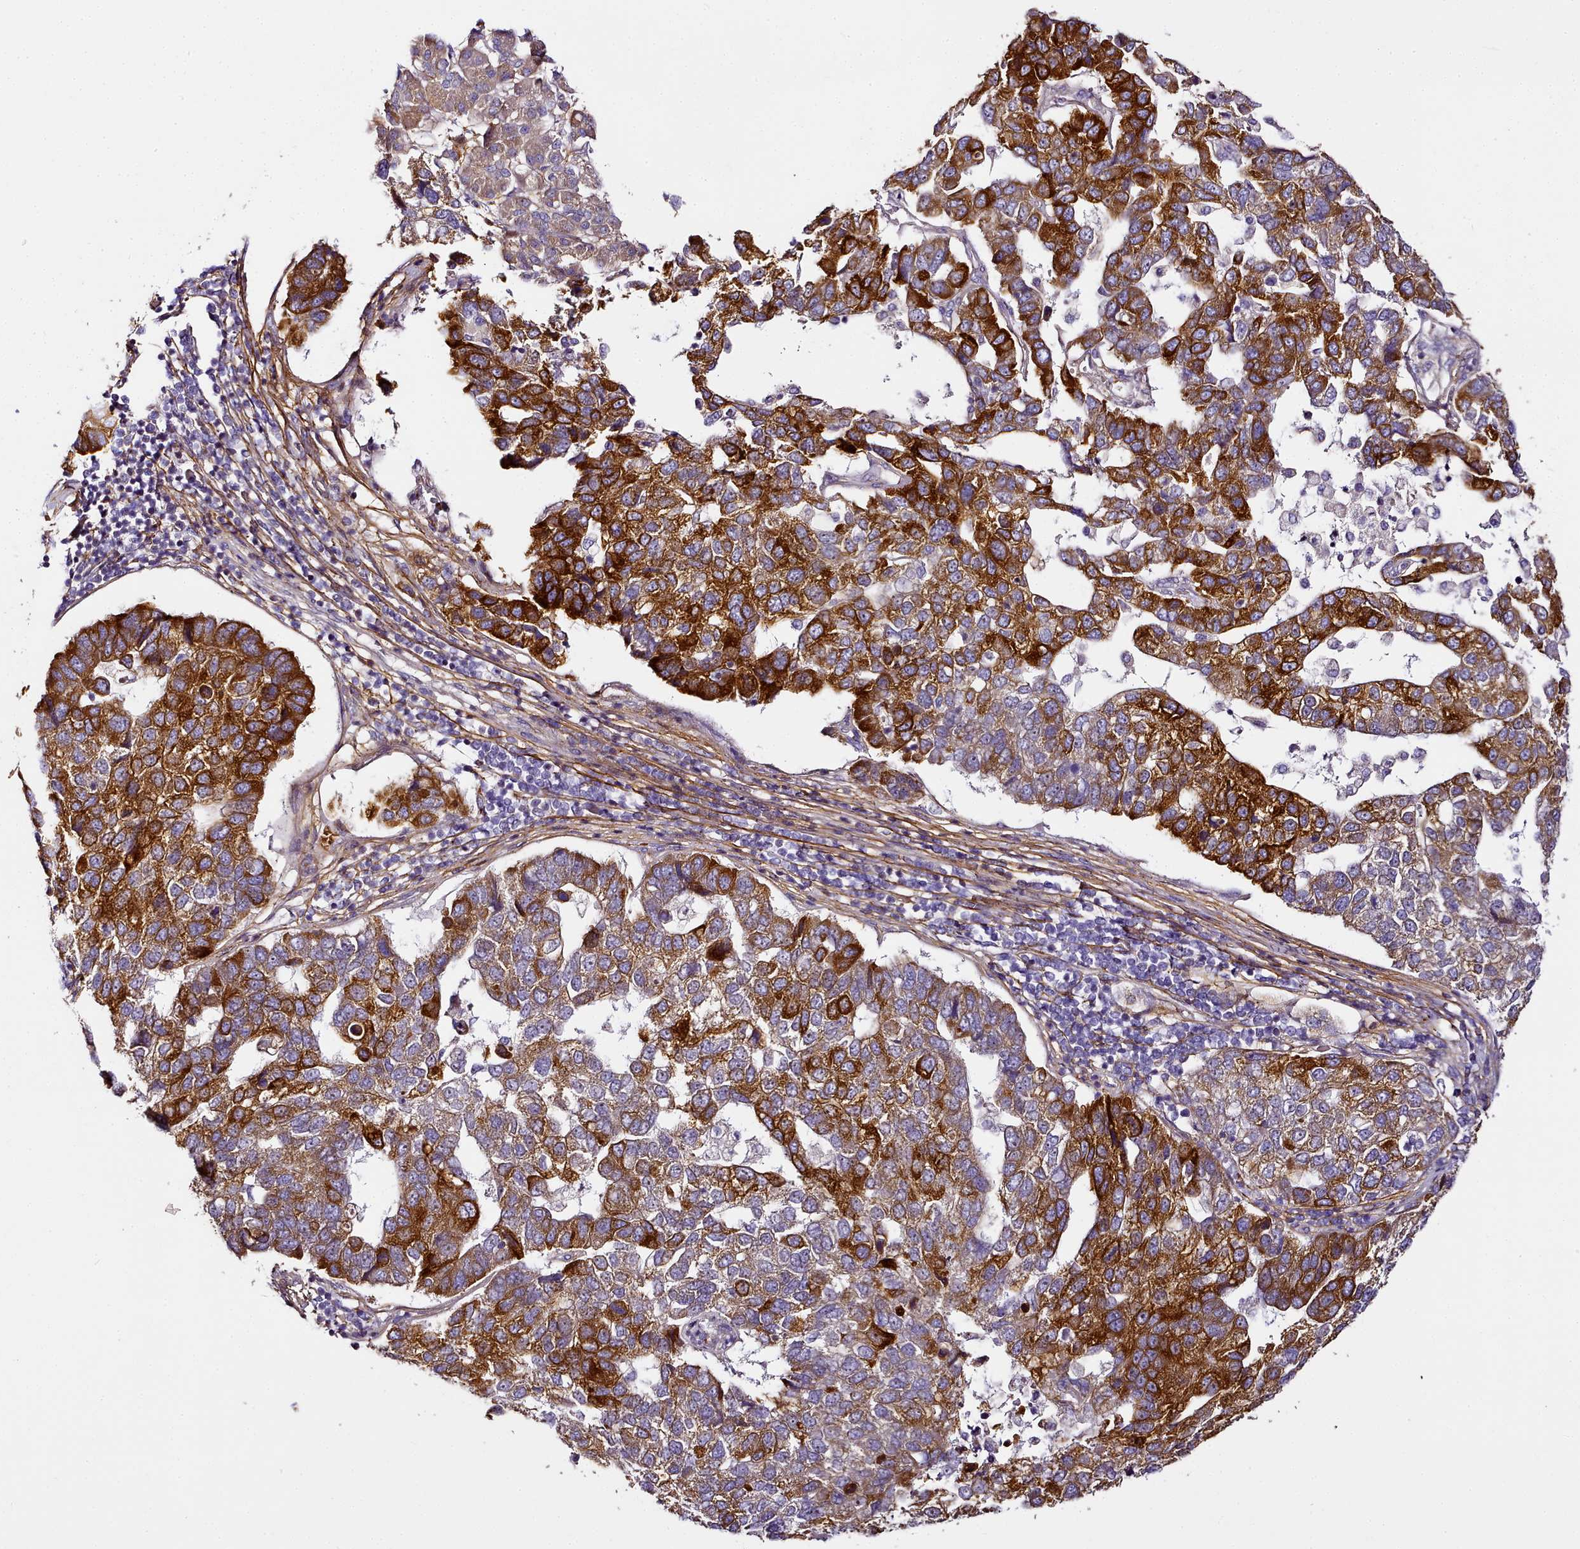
{"staining": {"intensity": "strong", "quantity": ">75%", "location": "cytoplasmic/membranous"}, "tissue": "pancreatic cancer", "cell_type": "Tumor cells", "image_type": "cancer", "snomed": [{"axis": "morphology", "description": "Adenocarcinoma, NOS"}, {"axis": "topography", "description": "Pancreas"}], "caption": "A brown stain highlights strong cytoplasmic/membranous positivity of a protein in pancreatic cancer tumor cells.", "gene": "NBPF1", "patient": {"sex": "female", "age": 61}}